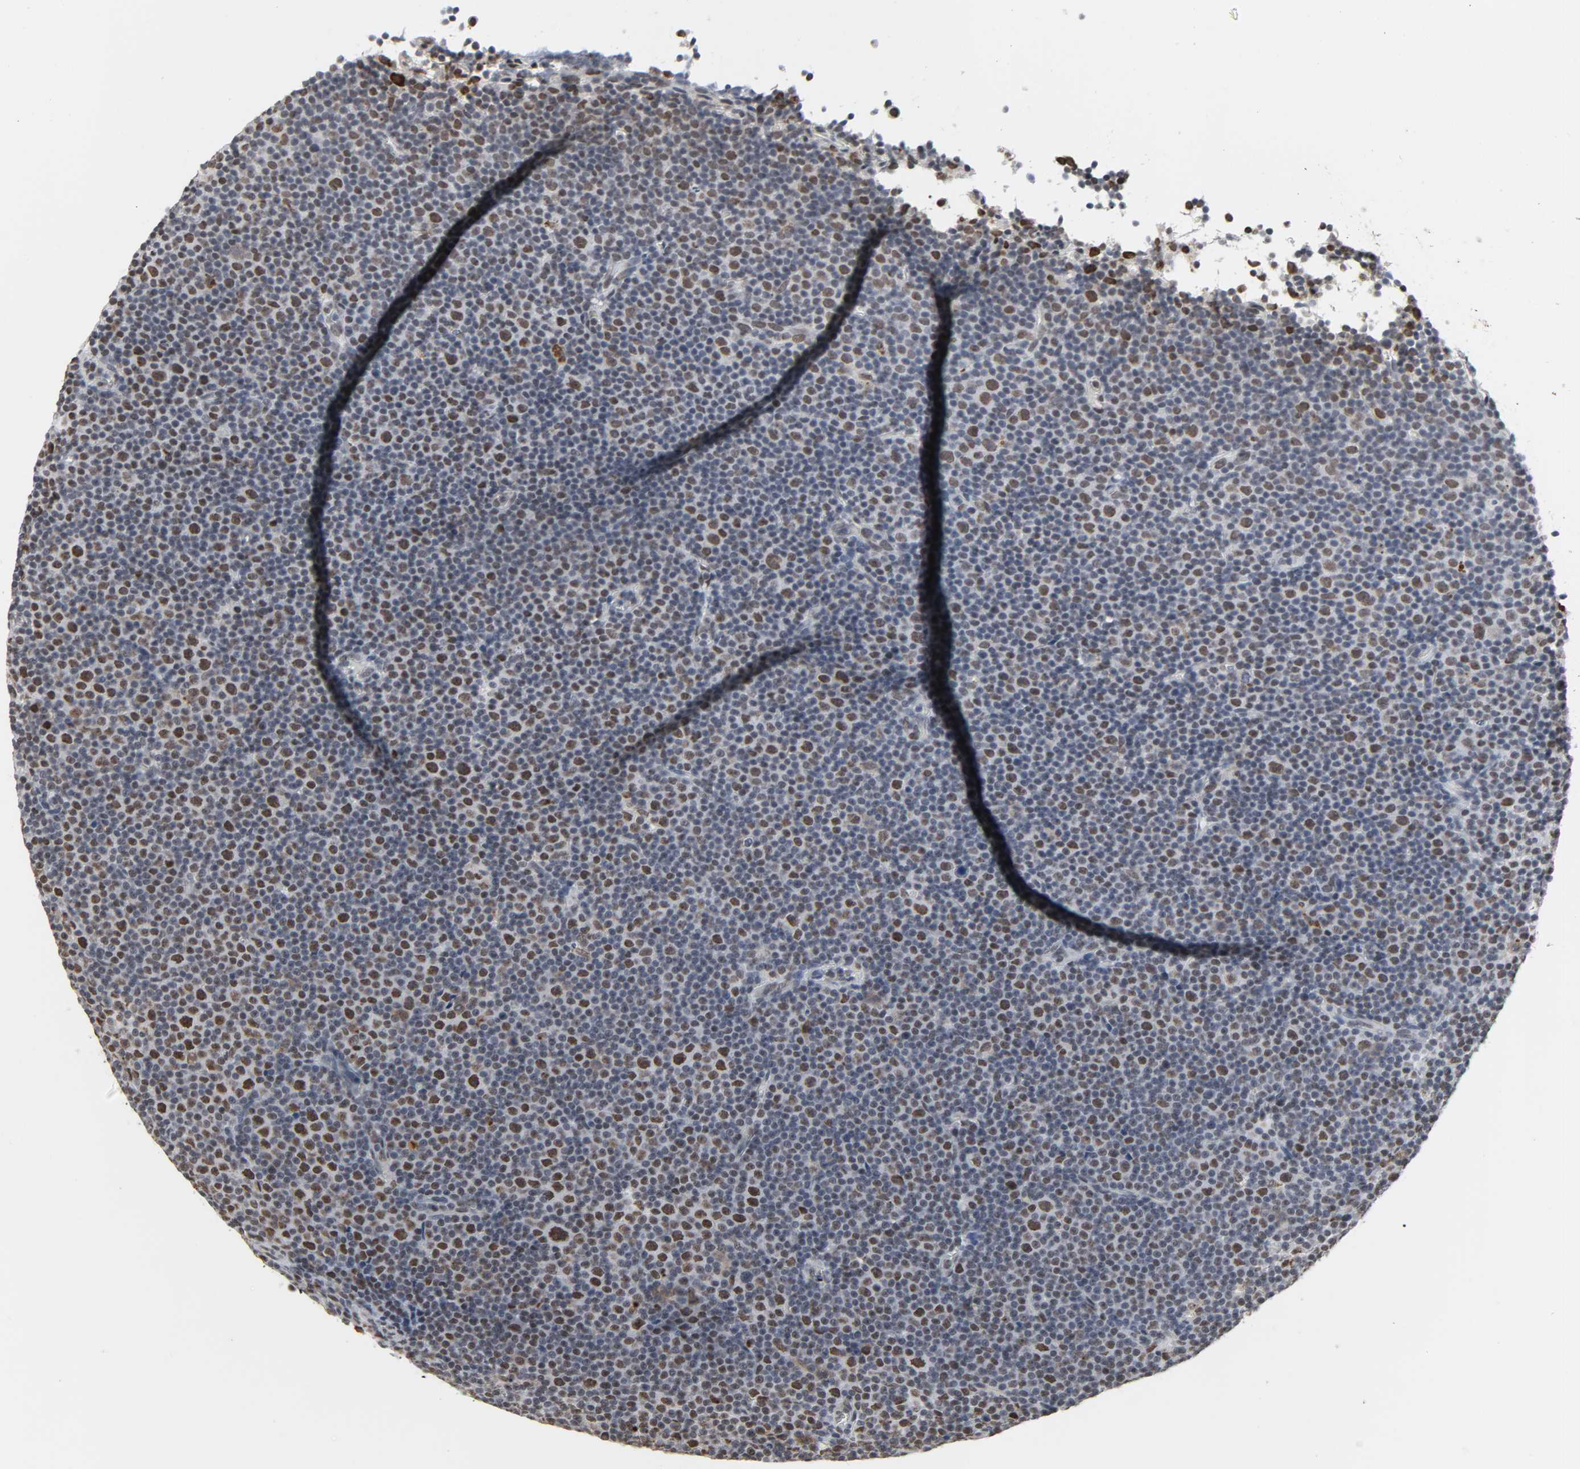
{"staining": {"intensity": "weak", "quantity": "<25%", "location": "nuclear"}, "tissue": "lymphoma", "cell_type": "Tumor cells", "image_type": "cancer", "snomed": [{"axis": "morphology", "description": "Malignant lymphoma, non-Hodgkin's type, Low grade"}, {"axis": "topography", "description": "Lymph node"}], "caption": "Immunohistochemical staining of human low-grade malignant lymphoma, non-Hodgkin's type displays no significant staining in tumor cells.", "gene": "DAZAP1", "patient": {"sex": "female", "age": 67}}